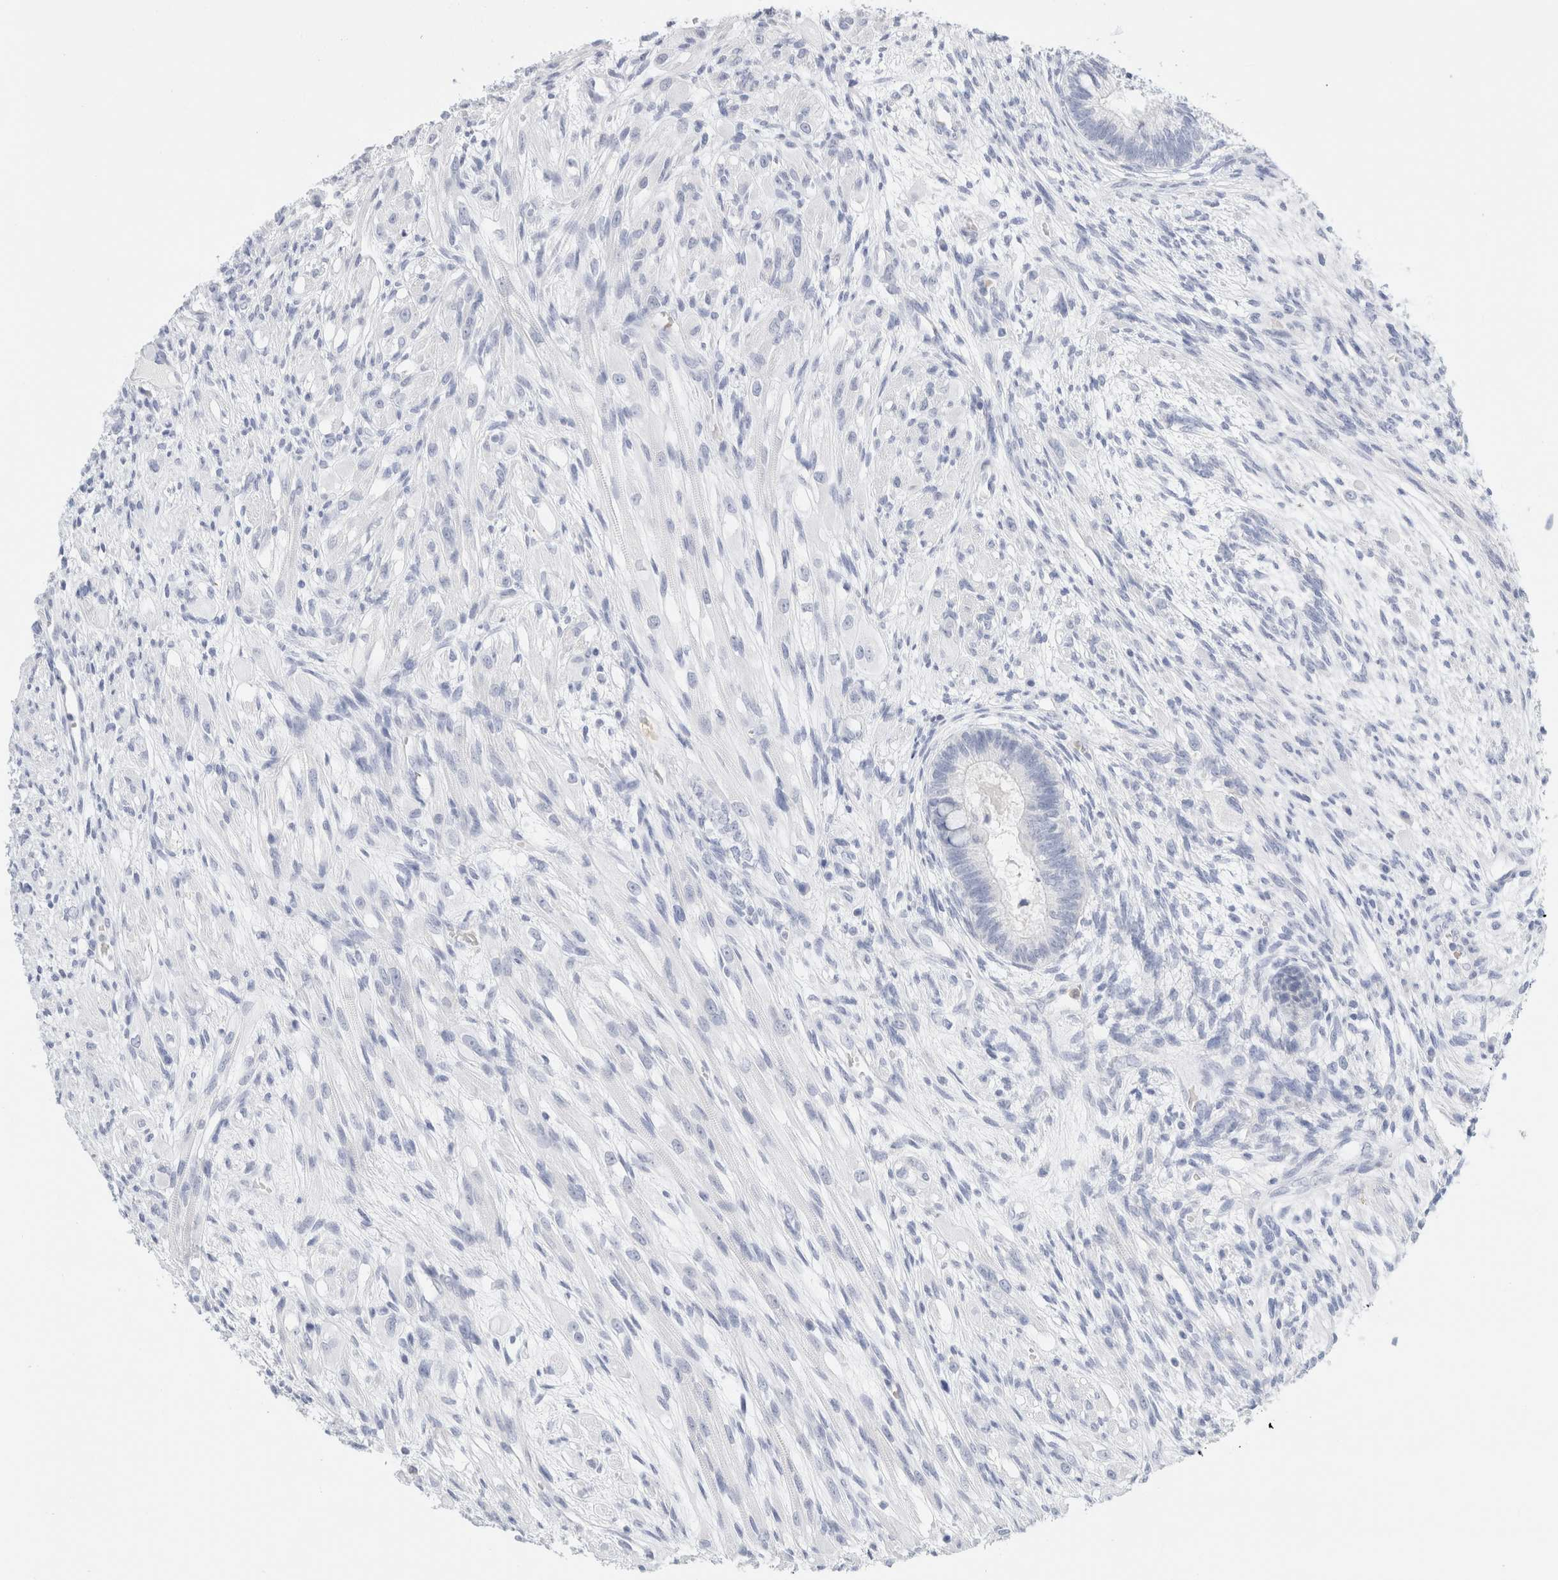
{"staining": {"intensity": "negative", "quantity": "none", "location": "none"}, "tissue": "testis cancer", "cell_type": "Tumor cells", "image_type": "cancer", "snomed": [{"axis": "morphology", "description": "Seminoma, NOS"}, {"axis": "morphology", "description": "Carcinoma, Embryonal, NOS"}, {"axis": "topography", "description": "Testis"}], "caption": "The immunohistochemistry histopathology image has no significant expression in tumor cells of testis cancer tissue.", "gene": "ARG1", "patient": {"sex": "male", "age": 28}}